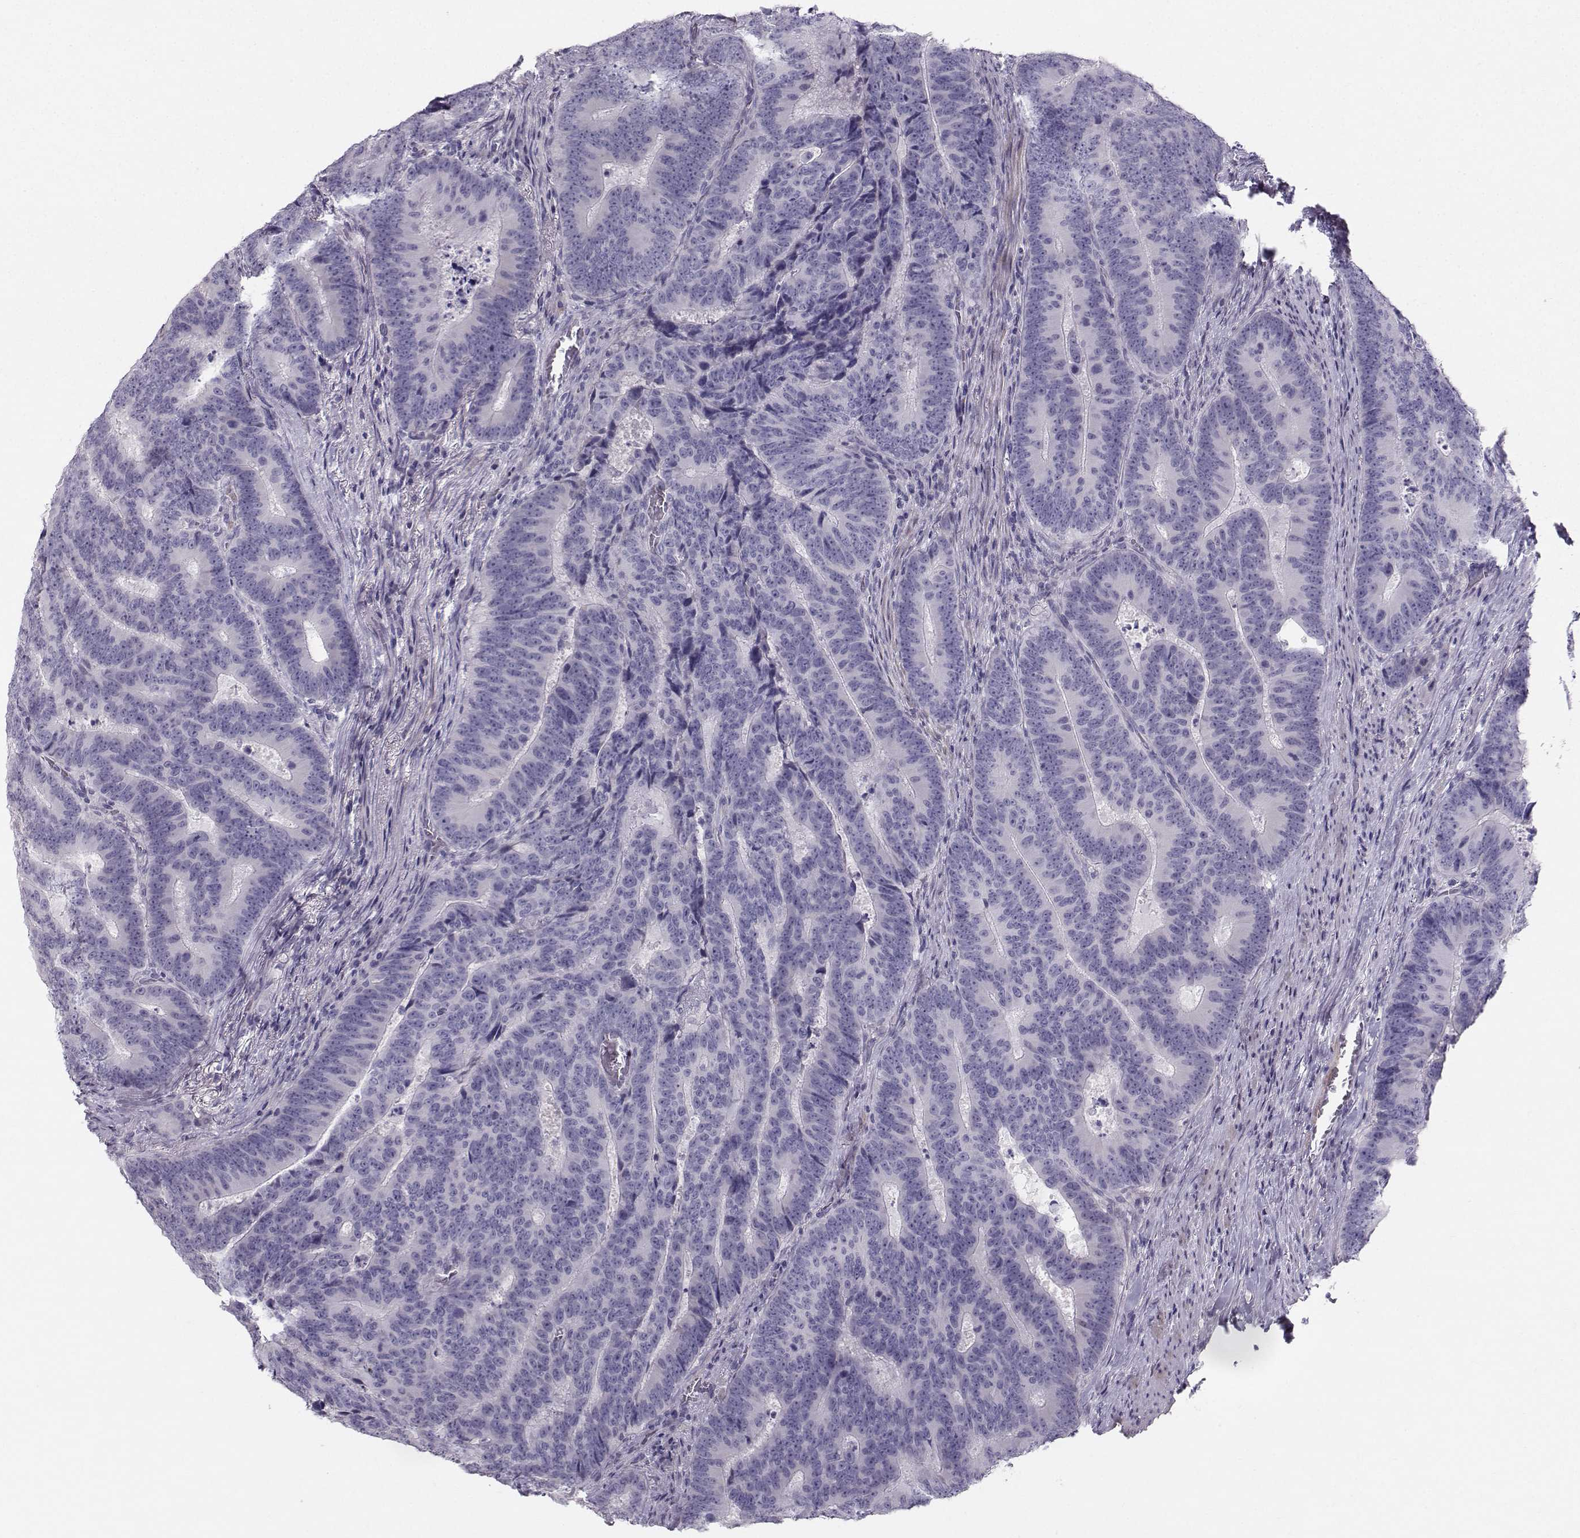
{"staining": {"intensity": "negative", "quantity": "none", "location": "none"}, "tissue": "colorectal cancer", "cell_type": "Tumor cells", "image_type": "cancer", "snomed": [{"axis": "morphology", "description": "Adenocarcinoma, NOS"}, {"axis": "topography", "description": "Colon"}], "caption": "This is an immunohistochemistry micrograph of colorectal adenocarcinoma. There is no staining in tumor cells.", "gene": "CASR", "patient": {"sex": "female", "age": 82}}